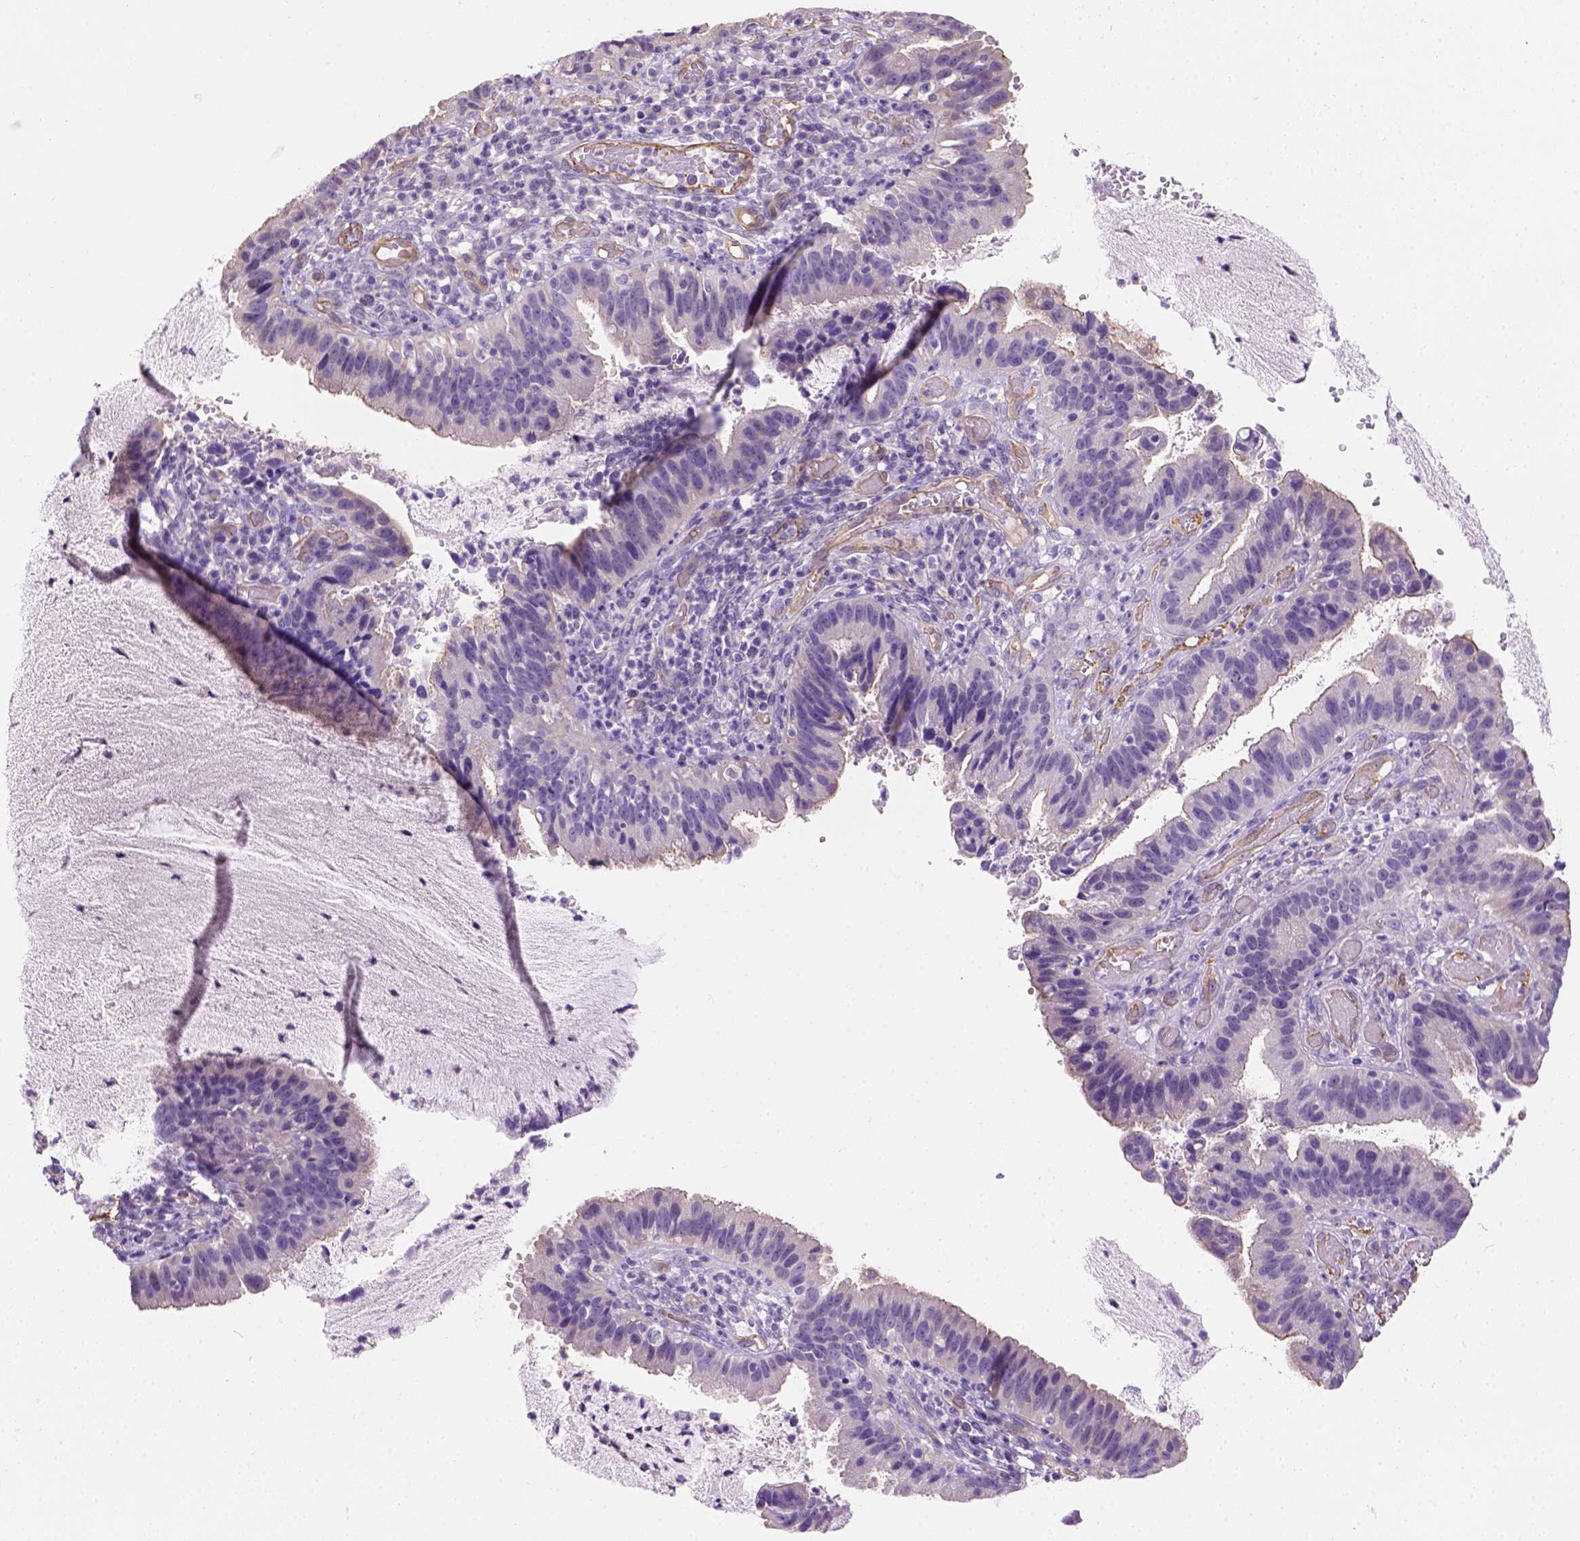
{"staining": {"intensity": "moderate", "quantity": "<25%", "location": "cytoplasmic/membranous"}, "tissue": "cervical cancer", "cell_type": "Tumor cells", "image_type": "cancer", "snomed": [{"axis": "morphology", "description": "Adenocarcinoma, NOS"}, {"axis": "topography", "description": "Cervix"}], "caption": "Human cervical cancer stained for a protein (brown) exhibits moderate cytoplasmic/membranous positive positivity in approximately <25% of tumor cells.", "gene": "PHF7", "patient": {"sex": "female", "age": 34}}